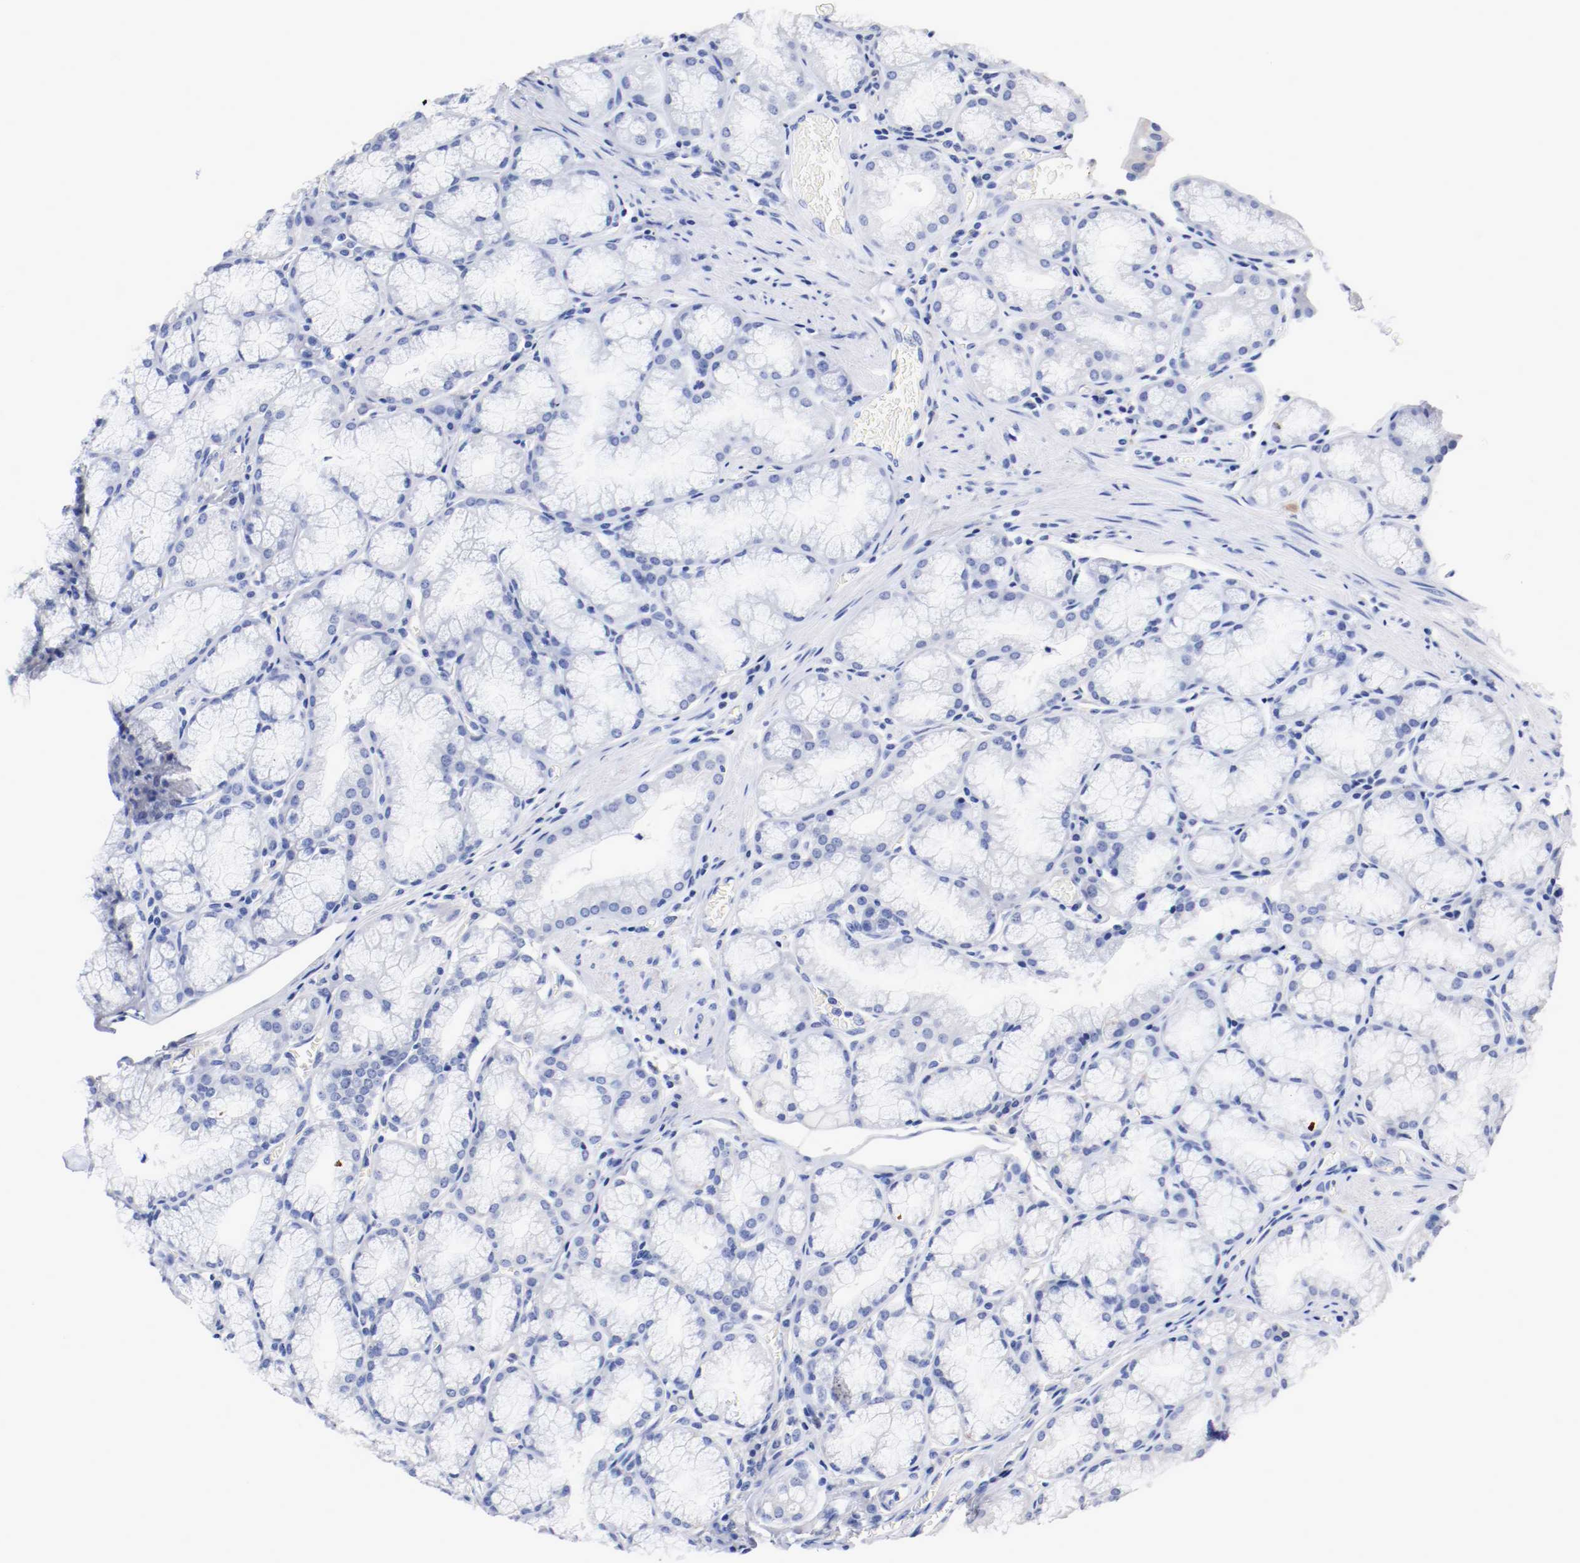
{"staining": {"intensity": "negative", "quantity": "none", "location": "none"}, "tissue": "stomach", "cell_type": "Glandular cells", "image_type": "normal", "snomed": [{"axis": "morphology", "description": "Normal tissue, NOS"}, {"axis": "topography", "description": "Stomach, lower"}], "caption": "Benign stomach was stained to show a protein in brown. There is no significant staining in glandular cells.", "gene": "FGFBP1", "patient": {"sex": "male", "age": 56}}